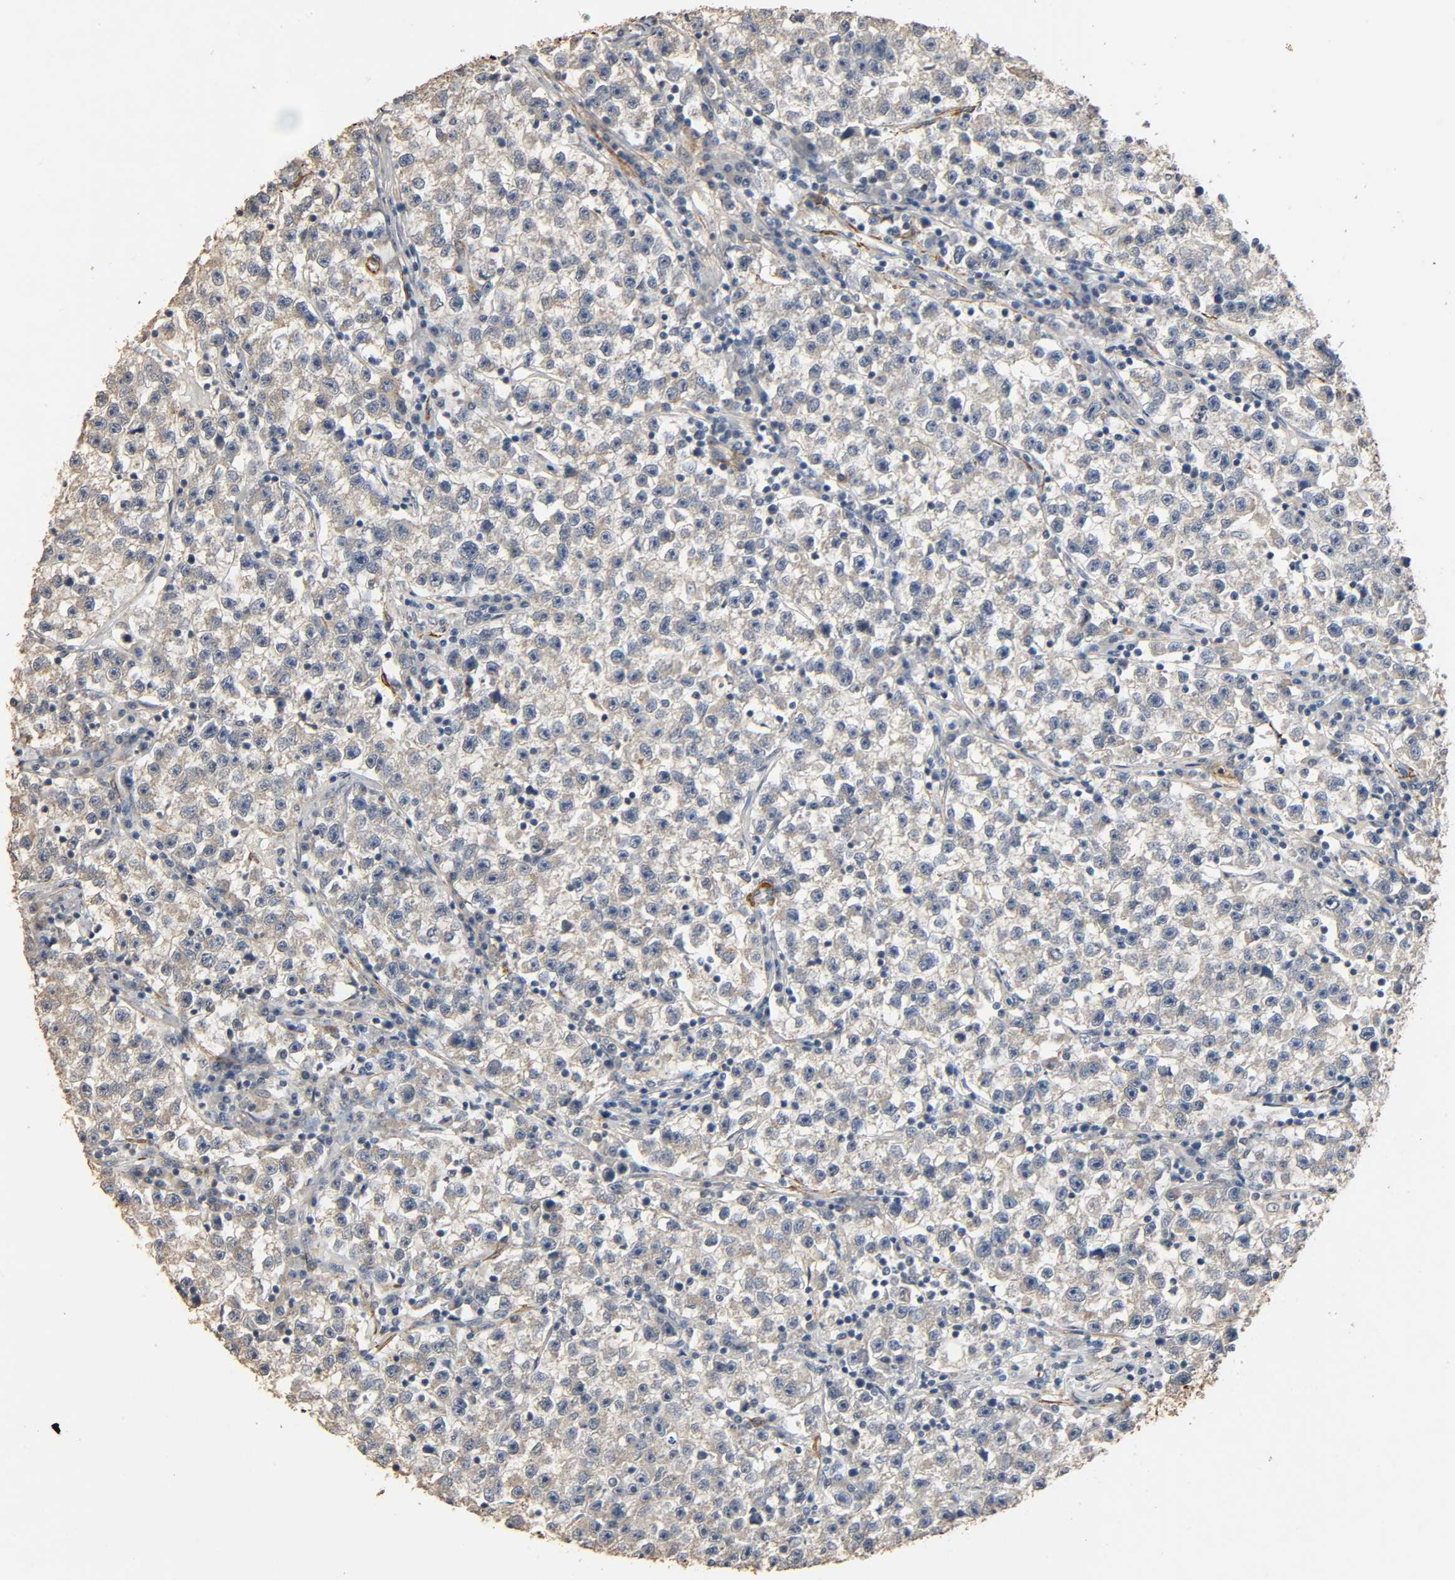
{"staining": {"intensity": "weak", "quantity": ">75%", "location": "cytoplasmic/membranous"}, "tissue": "testis cancer", "cell_type": "Tumor cells", "image_type": "cancer", "snomed": [{"axis": "morphology", "description": "Seminoma, NOS"}, {"axis": "topography", "description": "Testis"}], "caption": "Seminoma (testis) tissue exhibits weak cytoplasmic/membranous expression in about >75% of tumor cells", "gene": "GSTA3", "patient": {"sex": "male", "age": 22}}